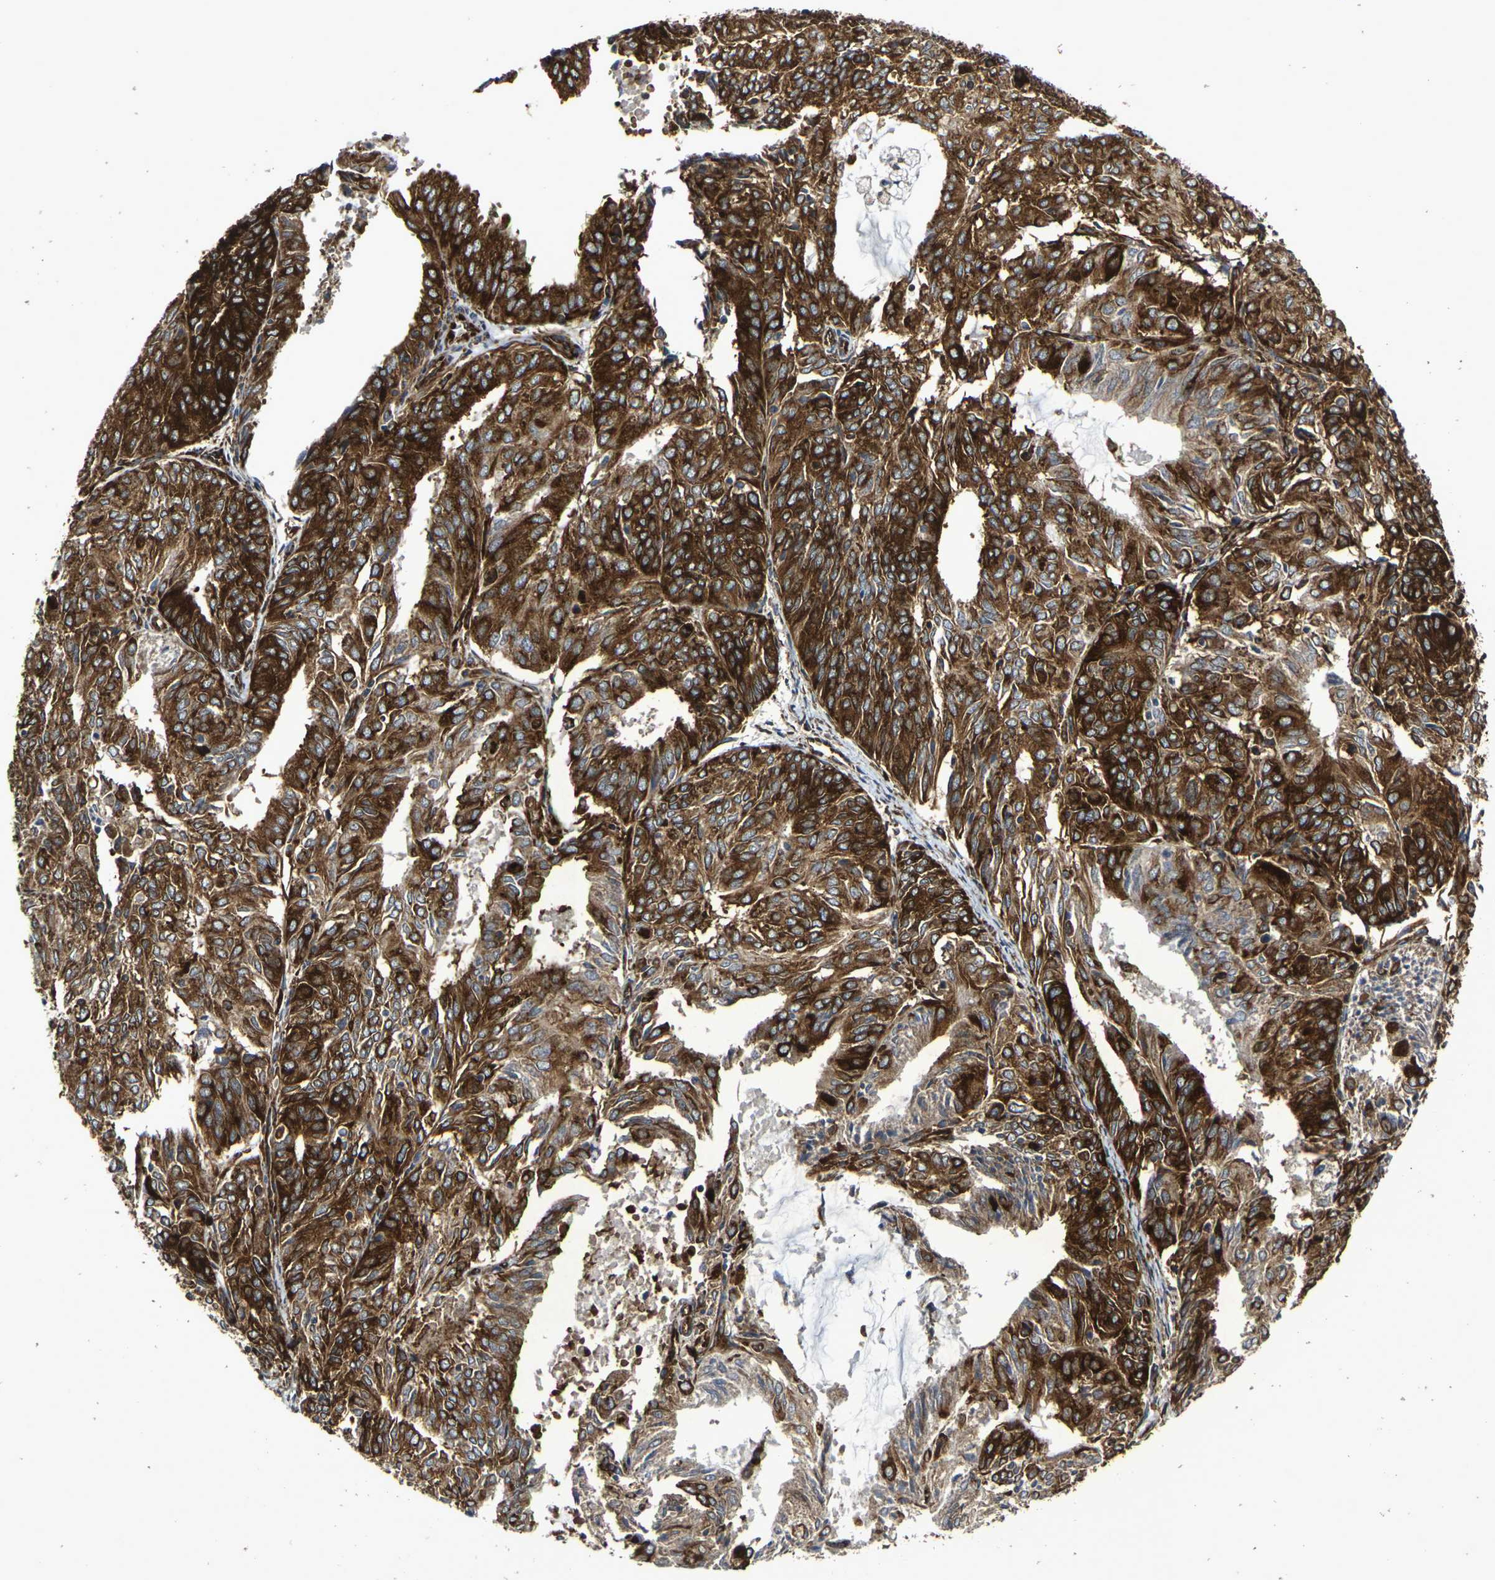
{"staining": {"intensity": "strong", "quantity": ">75%", "location": "cytoplasmic/membranous"}, "tissue": "endometrial cancer", "cell_type": "Tumor cells", "image_type": "cancer", "snomed": [{"axis": "morphology", "description": "Adenocarcinoma, NOS"}, {"axis": "topography", "description": "Uterus"}], "caption": "Immunohistochemical staining of endometrial adenocarcinoma reveals high levels of strong cytoplasmic/membranous protein staining in approximately >75% of tumor cells. (IHC, brightfield microscopy, high magnification).", "gene": "MARCHF2", "patient": {"sex": "female", "age": 60}}